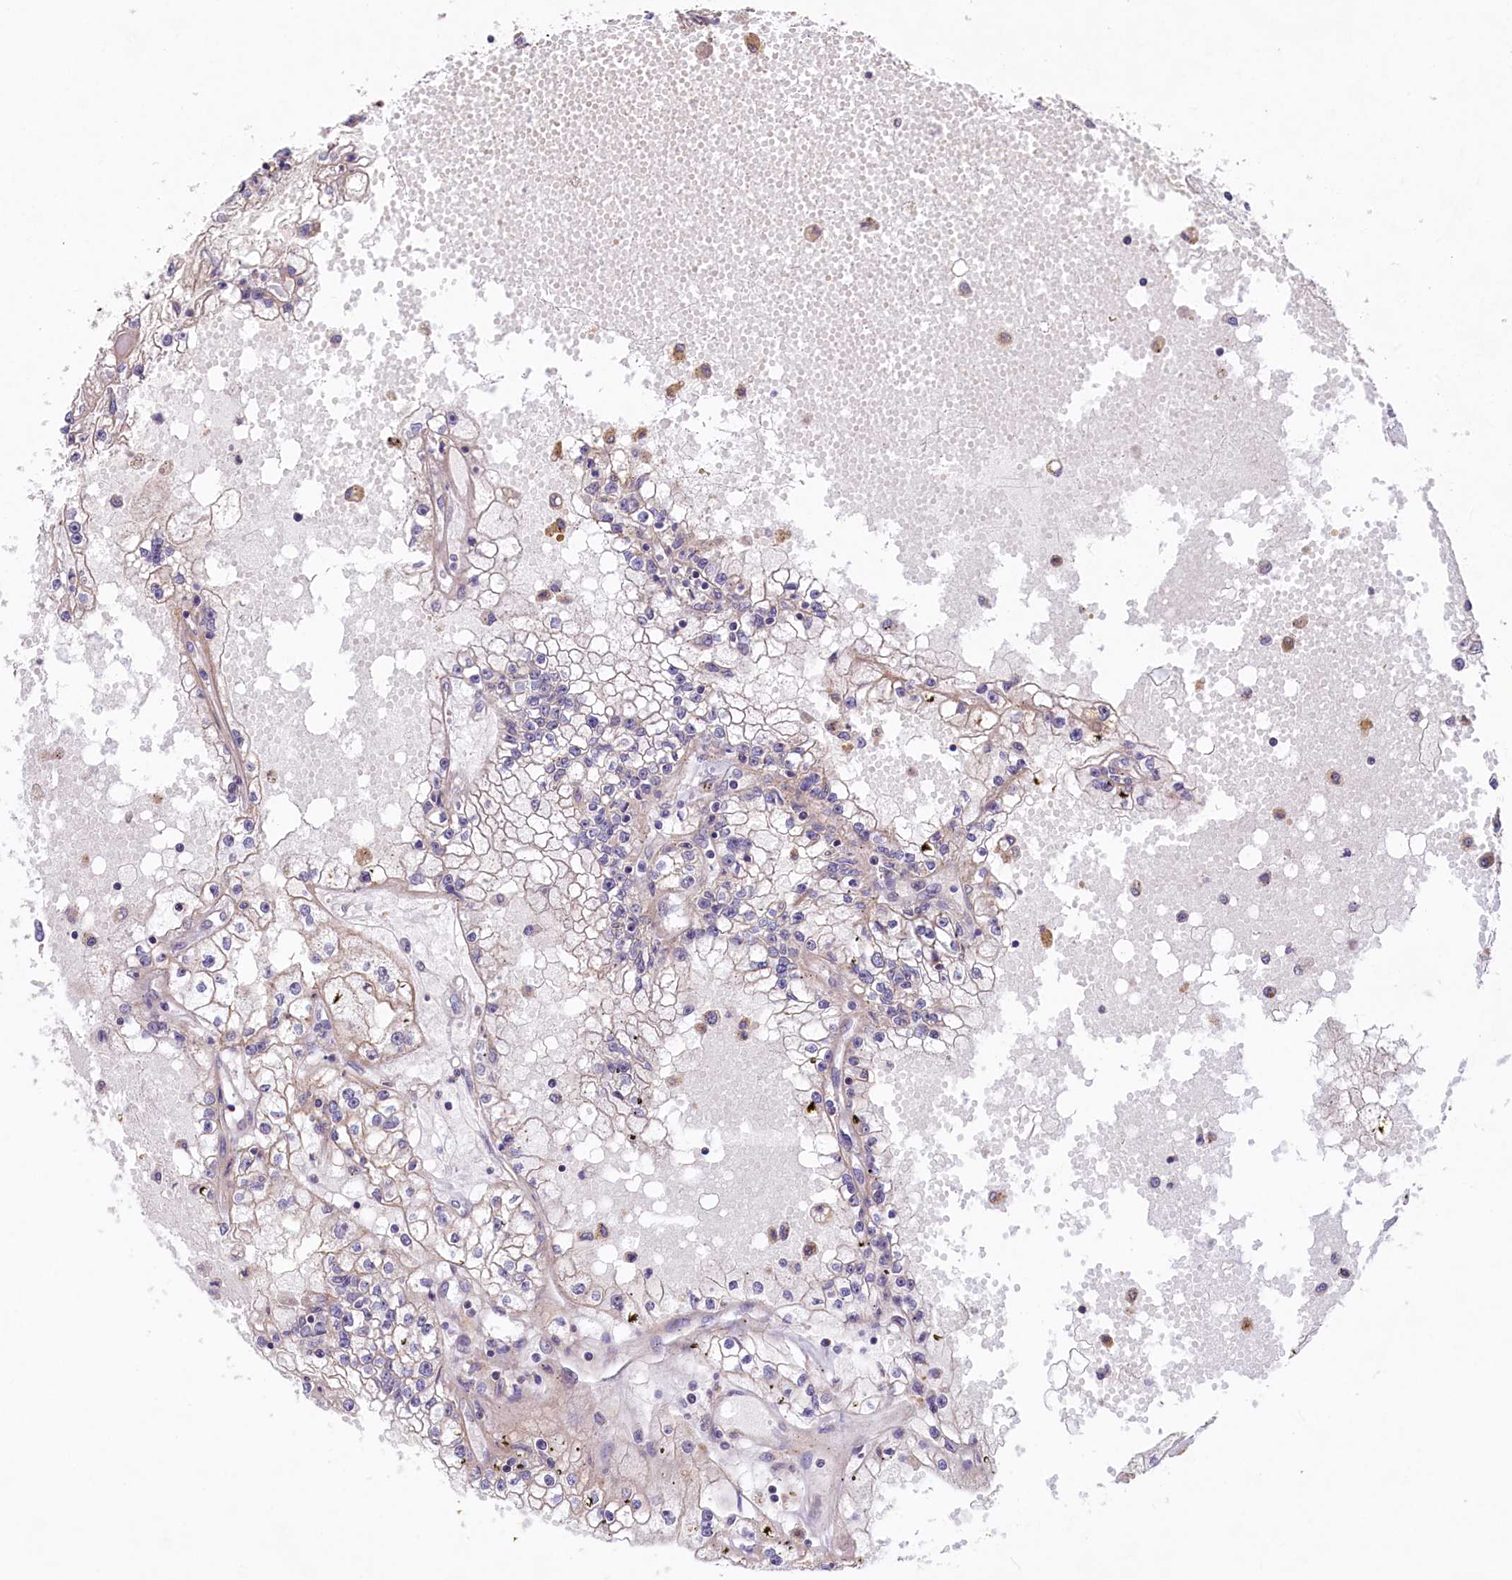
{"staining": {"intensity": "negative", "quantity": "none", "location": "none"}, "tissue": "renal cancer", "cell_type": "Tumor cells", "image_type": "cancer", "snomed": [{"axis": "morphology", "description": "Adenocarcinoma, NOS"}, {"axis": "topography", "description": "Kidney"}], "caption": "Human renal adenocarcinoma stained for a protein using immunohistochemistry (IHC) reveals no positivity in tumor cells.", "gene": "HYKK", "patient": {"sex": "male", "age": 56}}